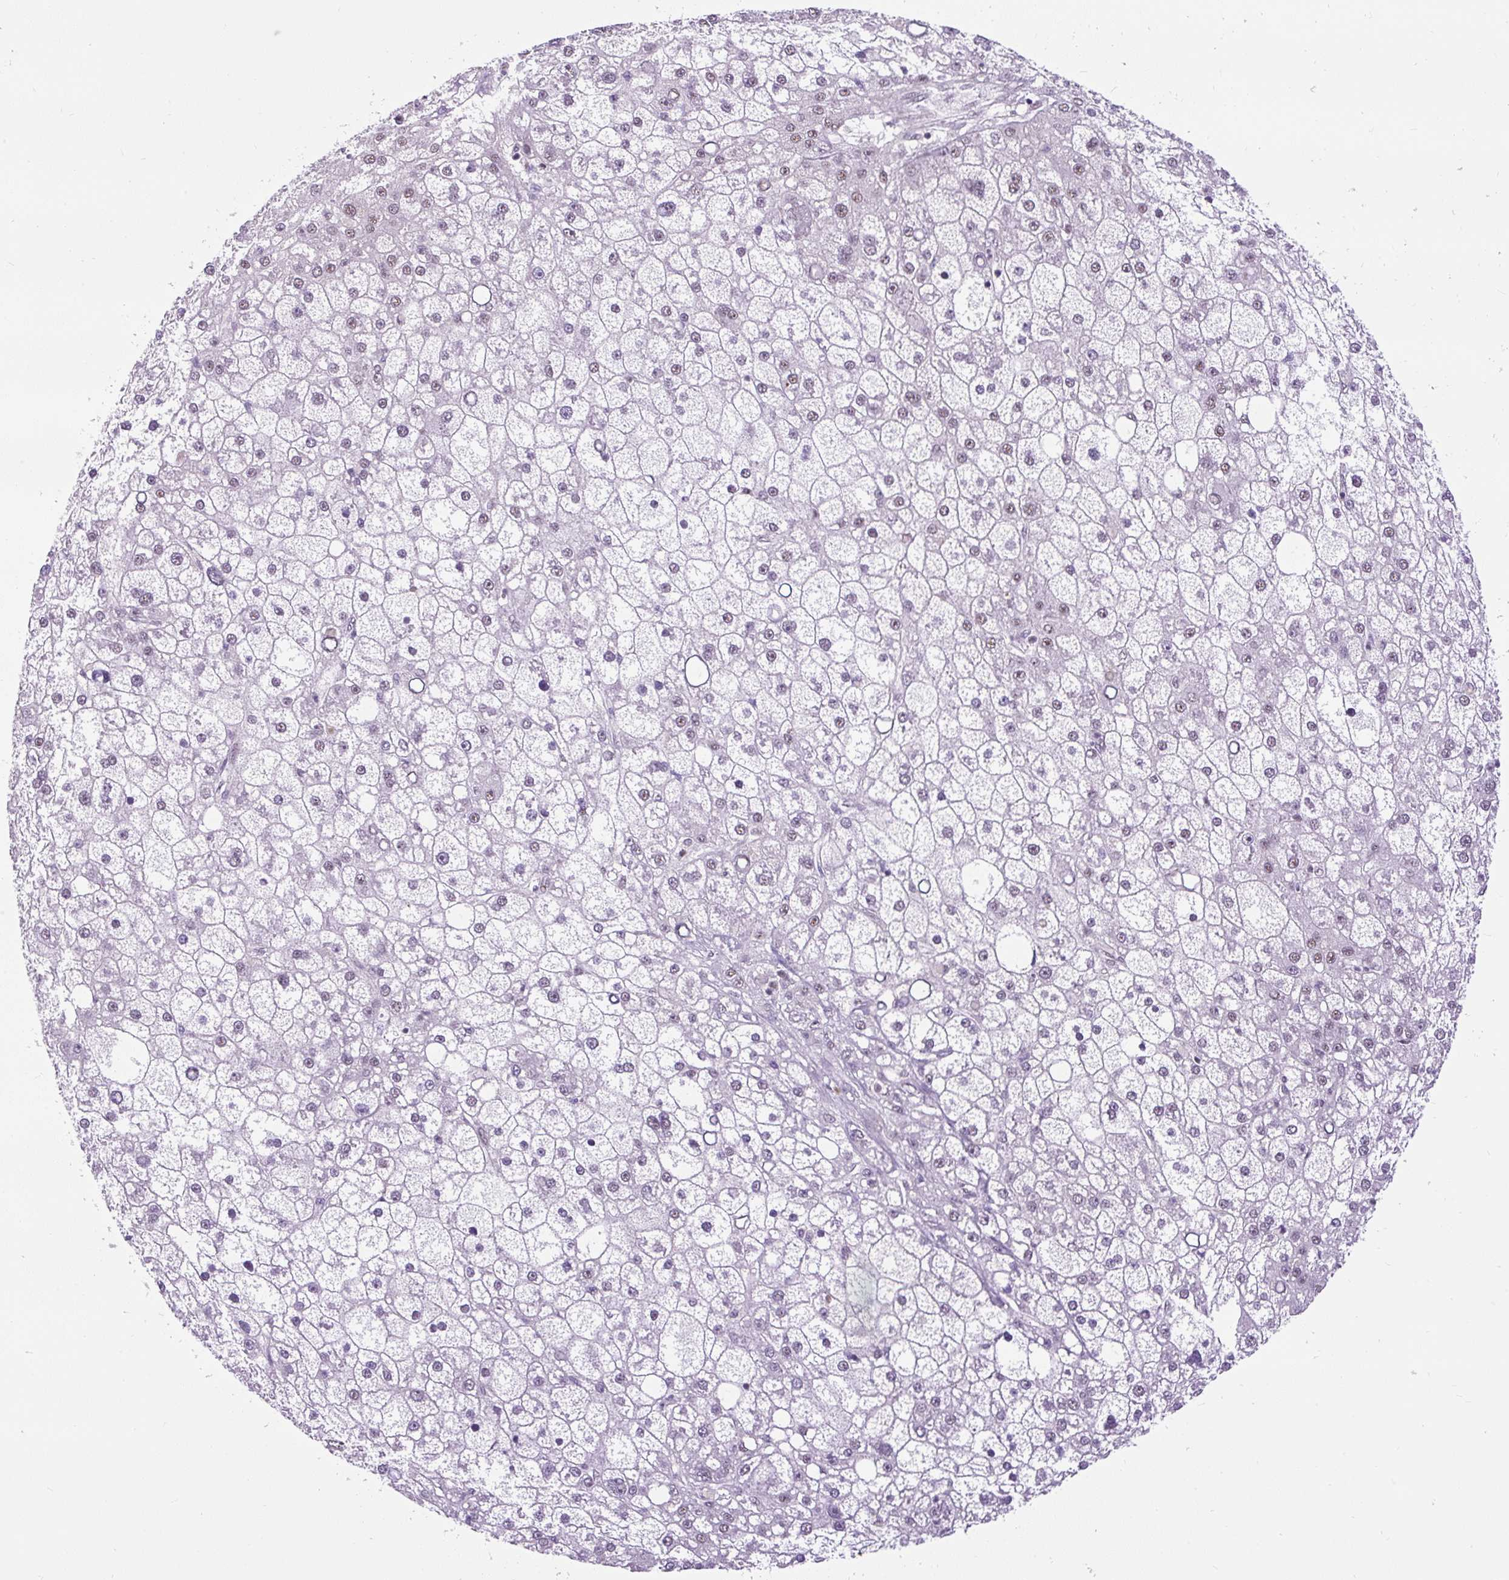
{"staining": {"intensity": "weak", "quantity": "<25%", "location": "nuclear"}, "tissue": "liver cancer", "cell_type": "Tumor cells", "image_type": "cancer", "snomed": [{"axis": "morphology", "description": "Carcinoma, Hepatocellular, NOS"}, {"axis": "topography", "description": "Liver"}], "caption": "A micrograph of liver hepatocellular carcinoma stained for a protein displays no brown staining in tumor cells.", "gene": "SMC5", "patient": {"sex": "male", "age": 67}}